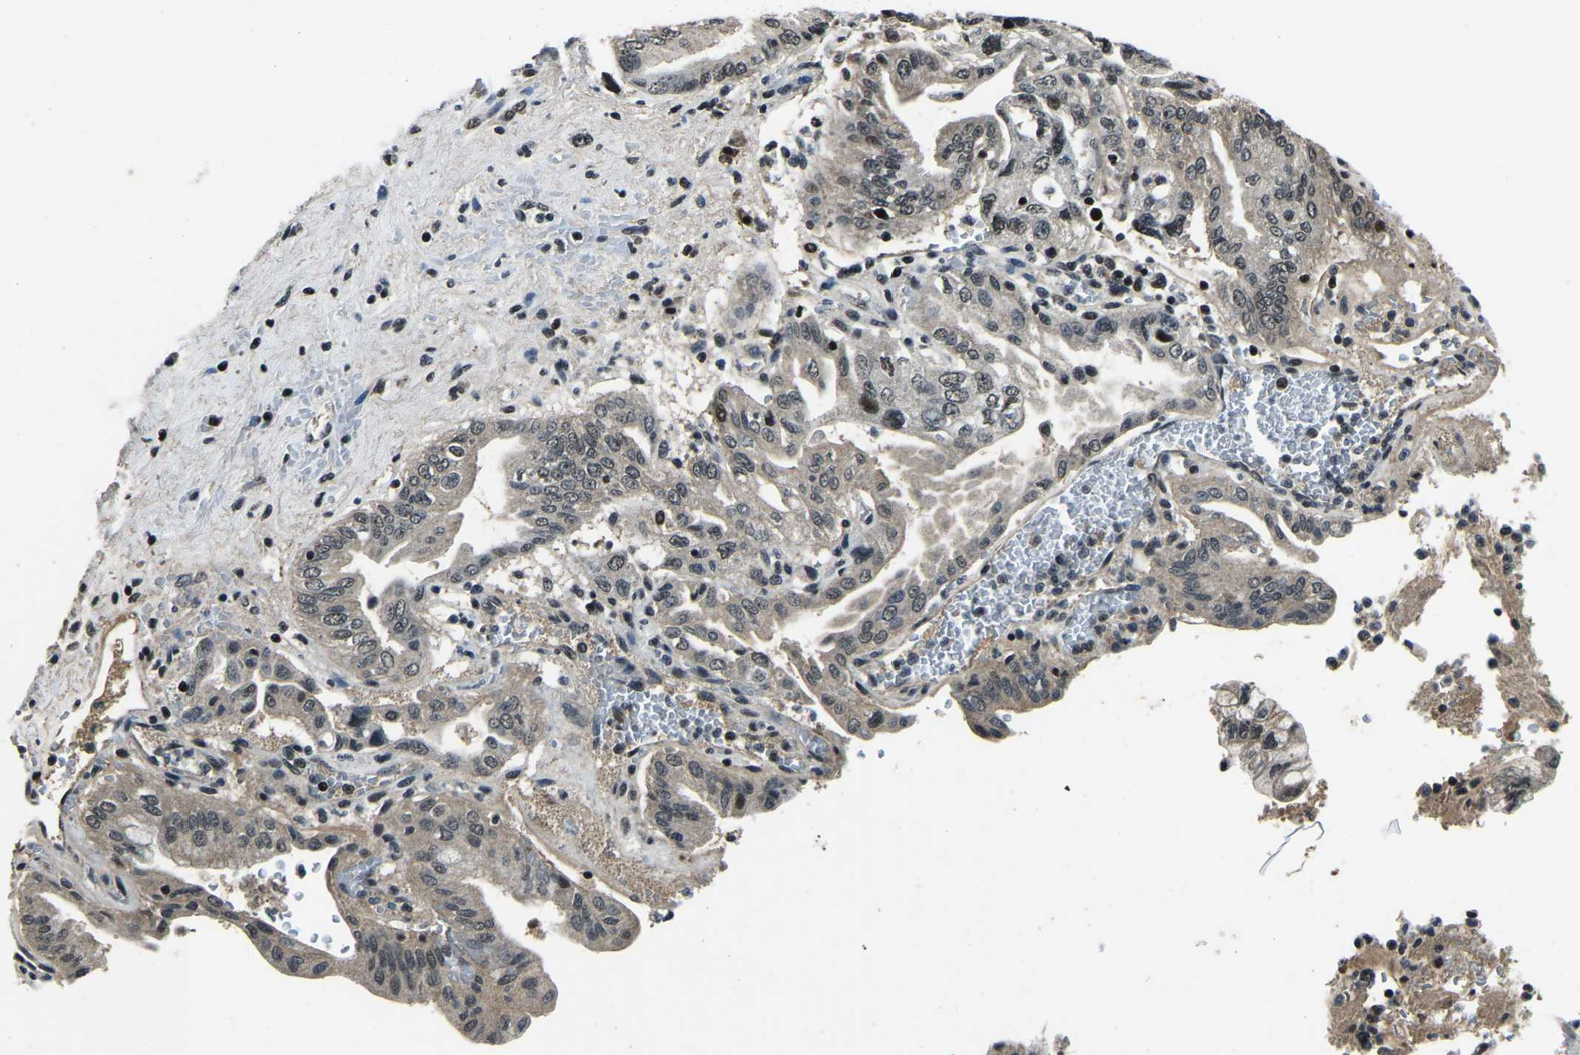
{"staining": {"intensity": "weak", "quantity": ">75%", "location": "cytoplasmic/membranous"}, "tissue": "pancreatic cancer", "cell_type": "Tumor cells", "image_type": "cancer", "snomed": [{"axis": "morphology", "description": "Adenocarcinoma, NOS"}, {"axis": "topography", "description": "Pancreas"}], "caption": "Human pancreatic adenocarcinoma stained with a protein marker exhibits weak staining in tumor cells.", "gene": "ANKIB1", "patient": {"sex": "female", "age": 73}}